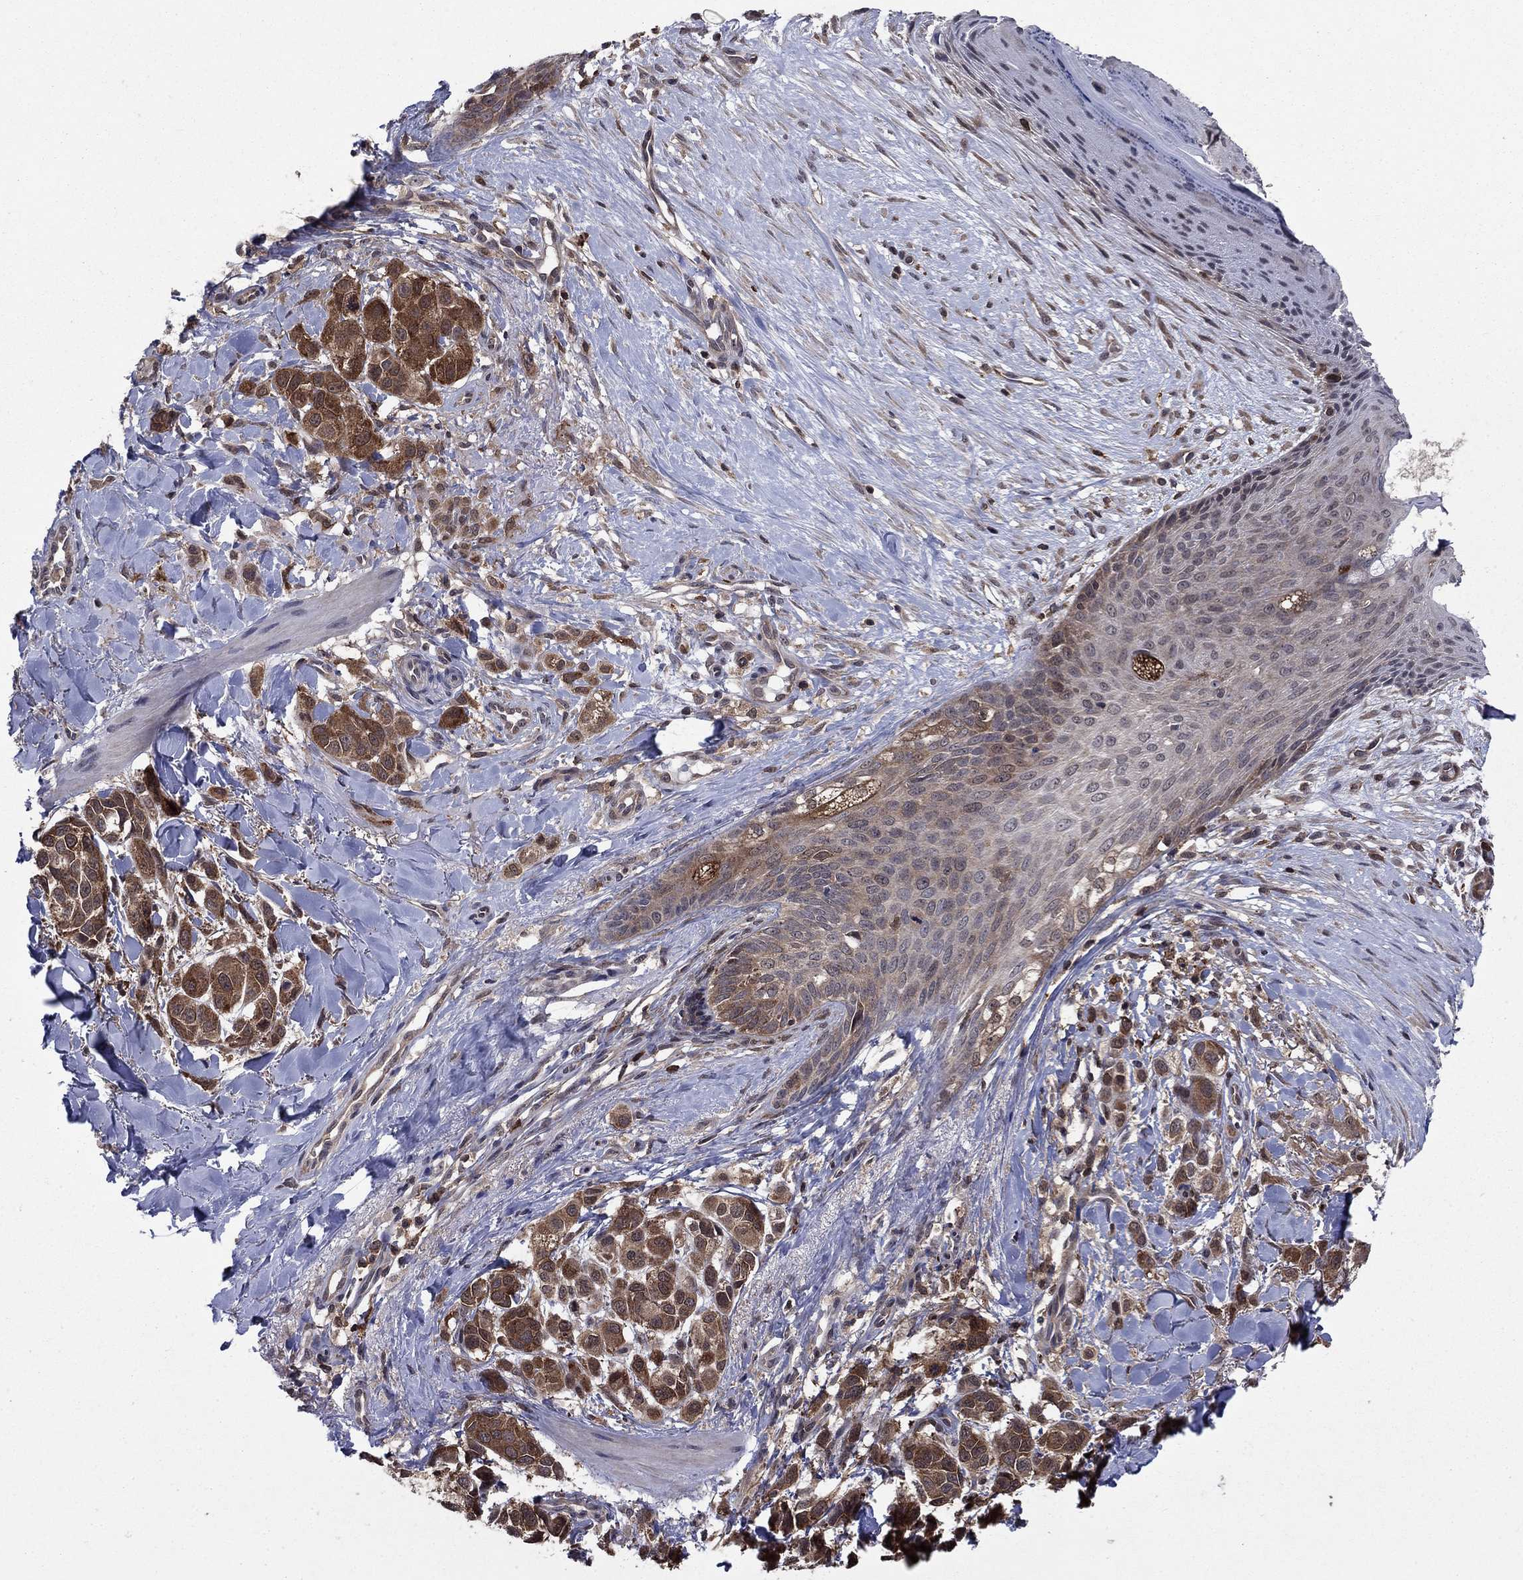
{"staining": {"intensity": "strong", "quantity": ">75%", "location": "cytoplasmic/membranous"}, "tissue": "melanoma", "cell_type": "Tumor cells", "image_type": "cancer", "snomed": [{"axis": "morphology", "description": "Malignant melanoma, NOS"}, {"axis": "topography", "description": "Skin"}], "caption": "Malignant melanoma stained with a protein marker displays strong staining in tumor cells.", "gene": "CACYBP", "patient": {"sex": "male", "age": 57}}